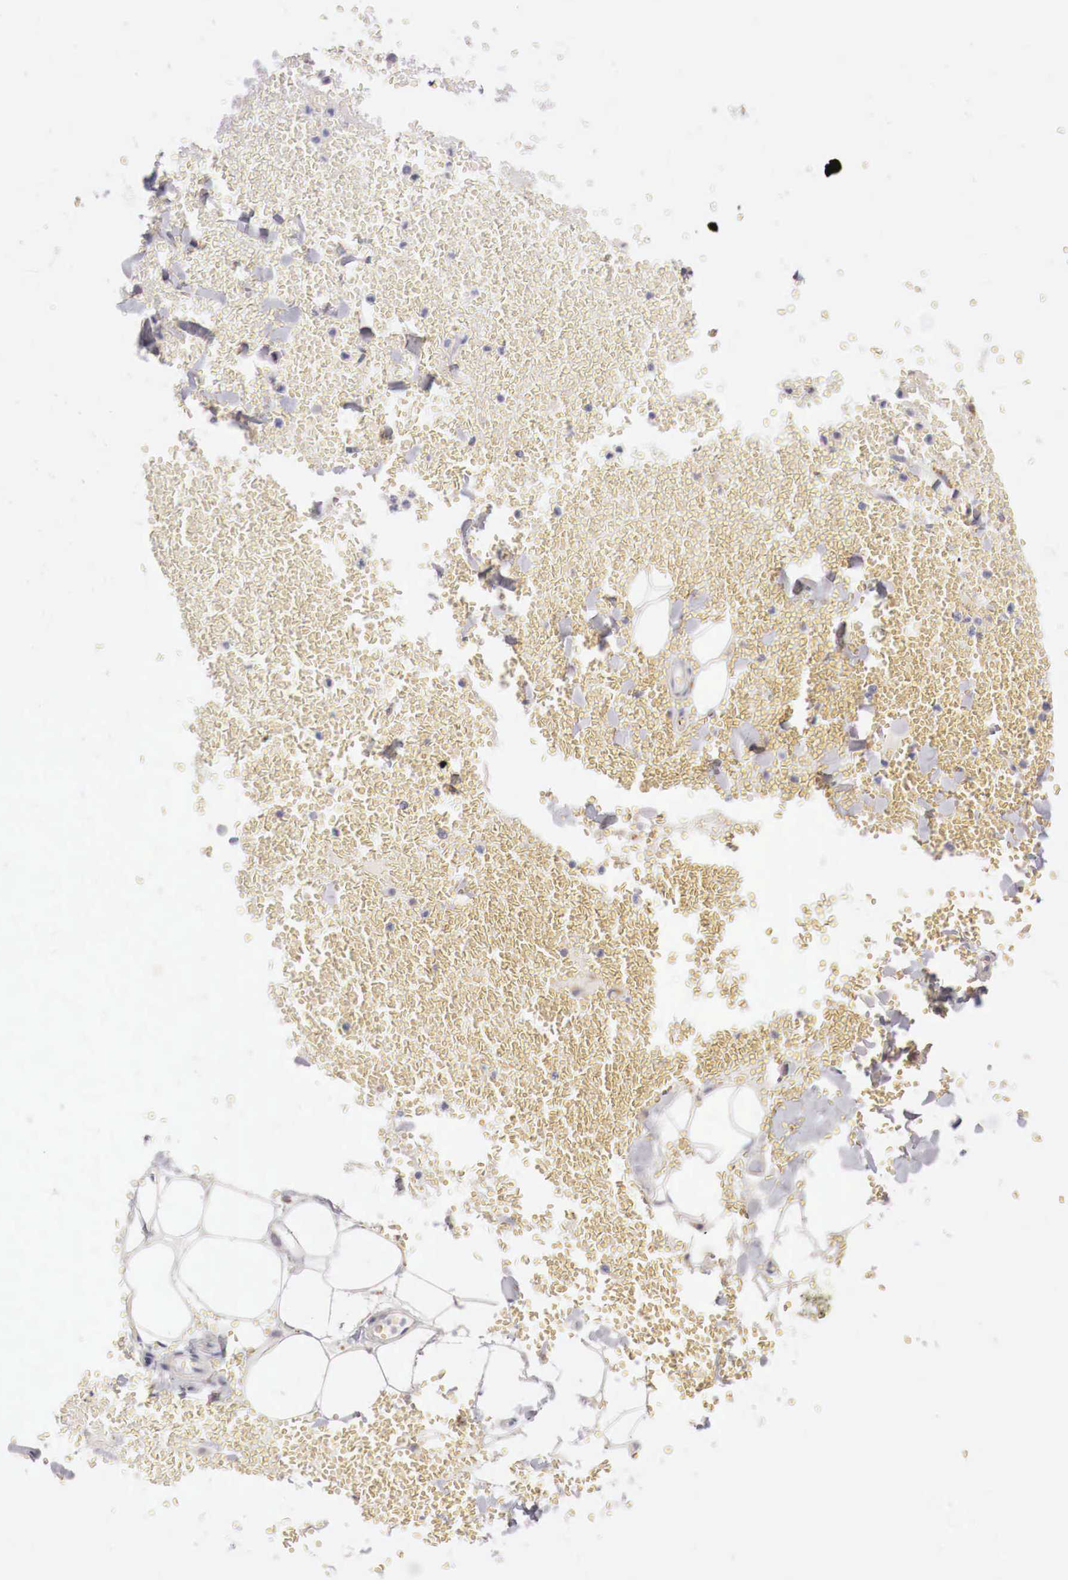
{"staining": {"intensity": "negative", "quantity": "none", "location": "none"}, "tissue": "adipose tissue", "cell_type": "Adipocytes", "image_type": "normal", "snomed": [{"axis": "morphology", "description": "Normal tissue, NOS"}, {"axis": "morphology", "description": "Inflammation, NOS"}, {"axis": "topography", "description": "Lymph node"}, {"axis": "topography", "description": "Peripheral nerve tissue"}], "caption": "An IHC image of normal adipose tissue is shown. There is no staining in adipocytes of adipose tissue.", "gene": "GLA", "patient": {"sex": "male", "age": 52}}